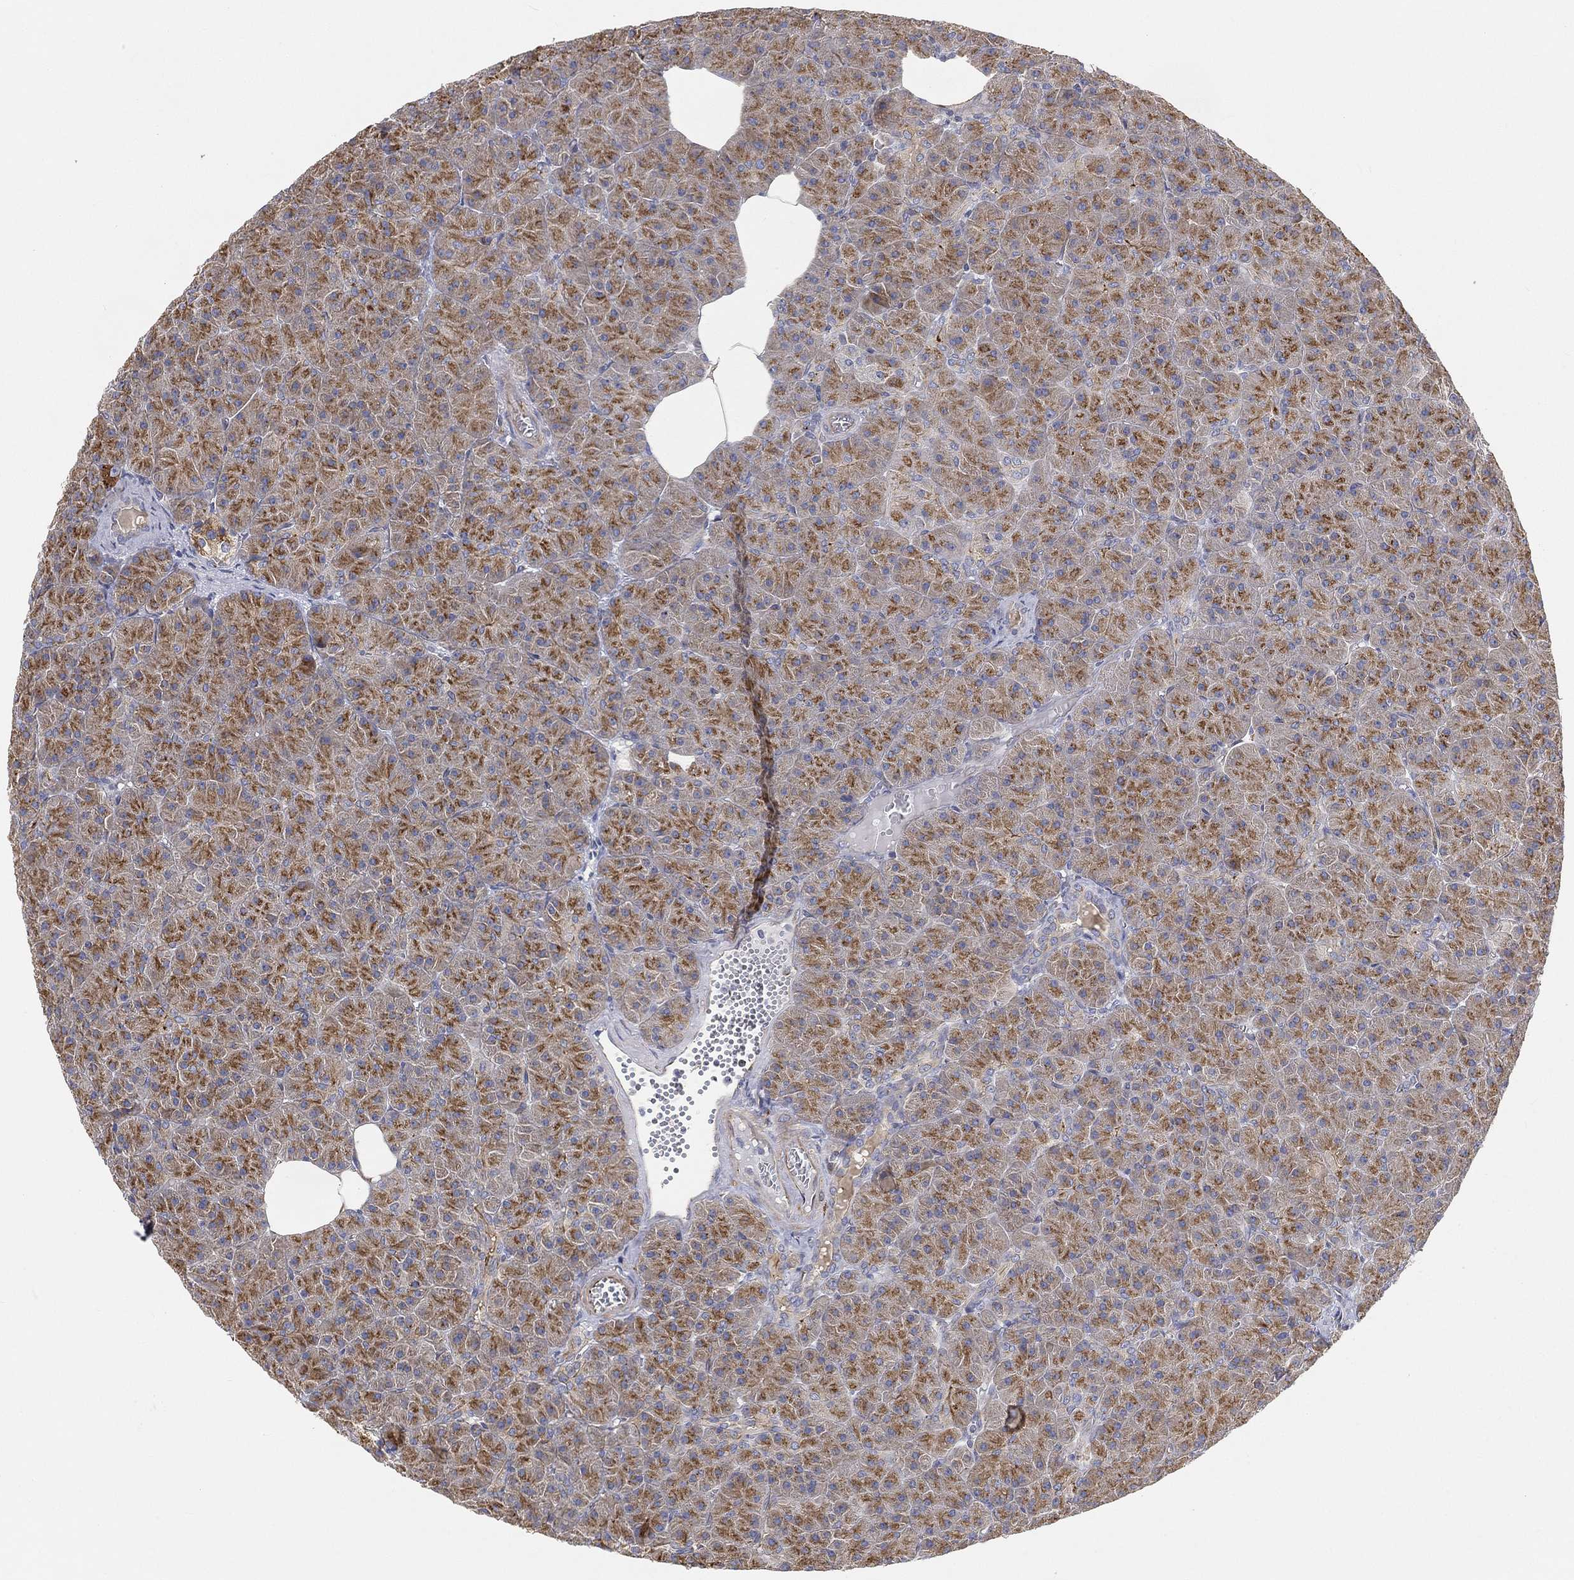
{"staining": {"intensity": "strong", "quantity": ">75%", "location": "cytoplasmic/membranous"}, "tissue": "pancreas", "cell_type": "Exocrine glandular cells", "image_type": "normal", "snomed": [{"axis": "morphology", "description": "Normal tissue, NOS"}, {"axis": "topography", "description": "Pancreas"}], "caption": "Exocrine glandular cells show strong cytoplasmic/membranous expression in approximately >75% of cells in unremarkable pancreas.", "gene": "TMEM25", "patient": {"sex": "male", "age": 61}}